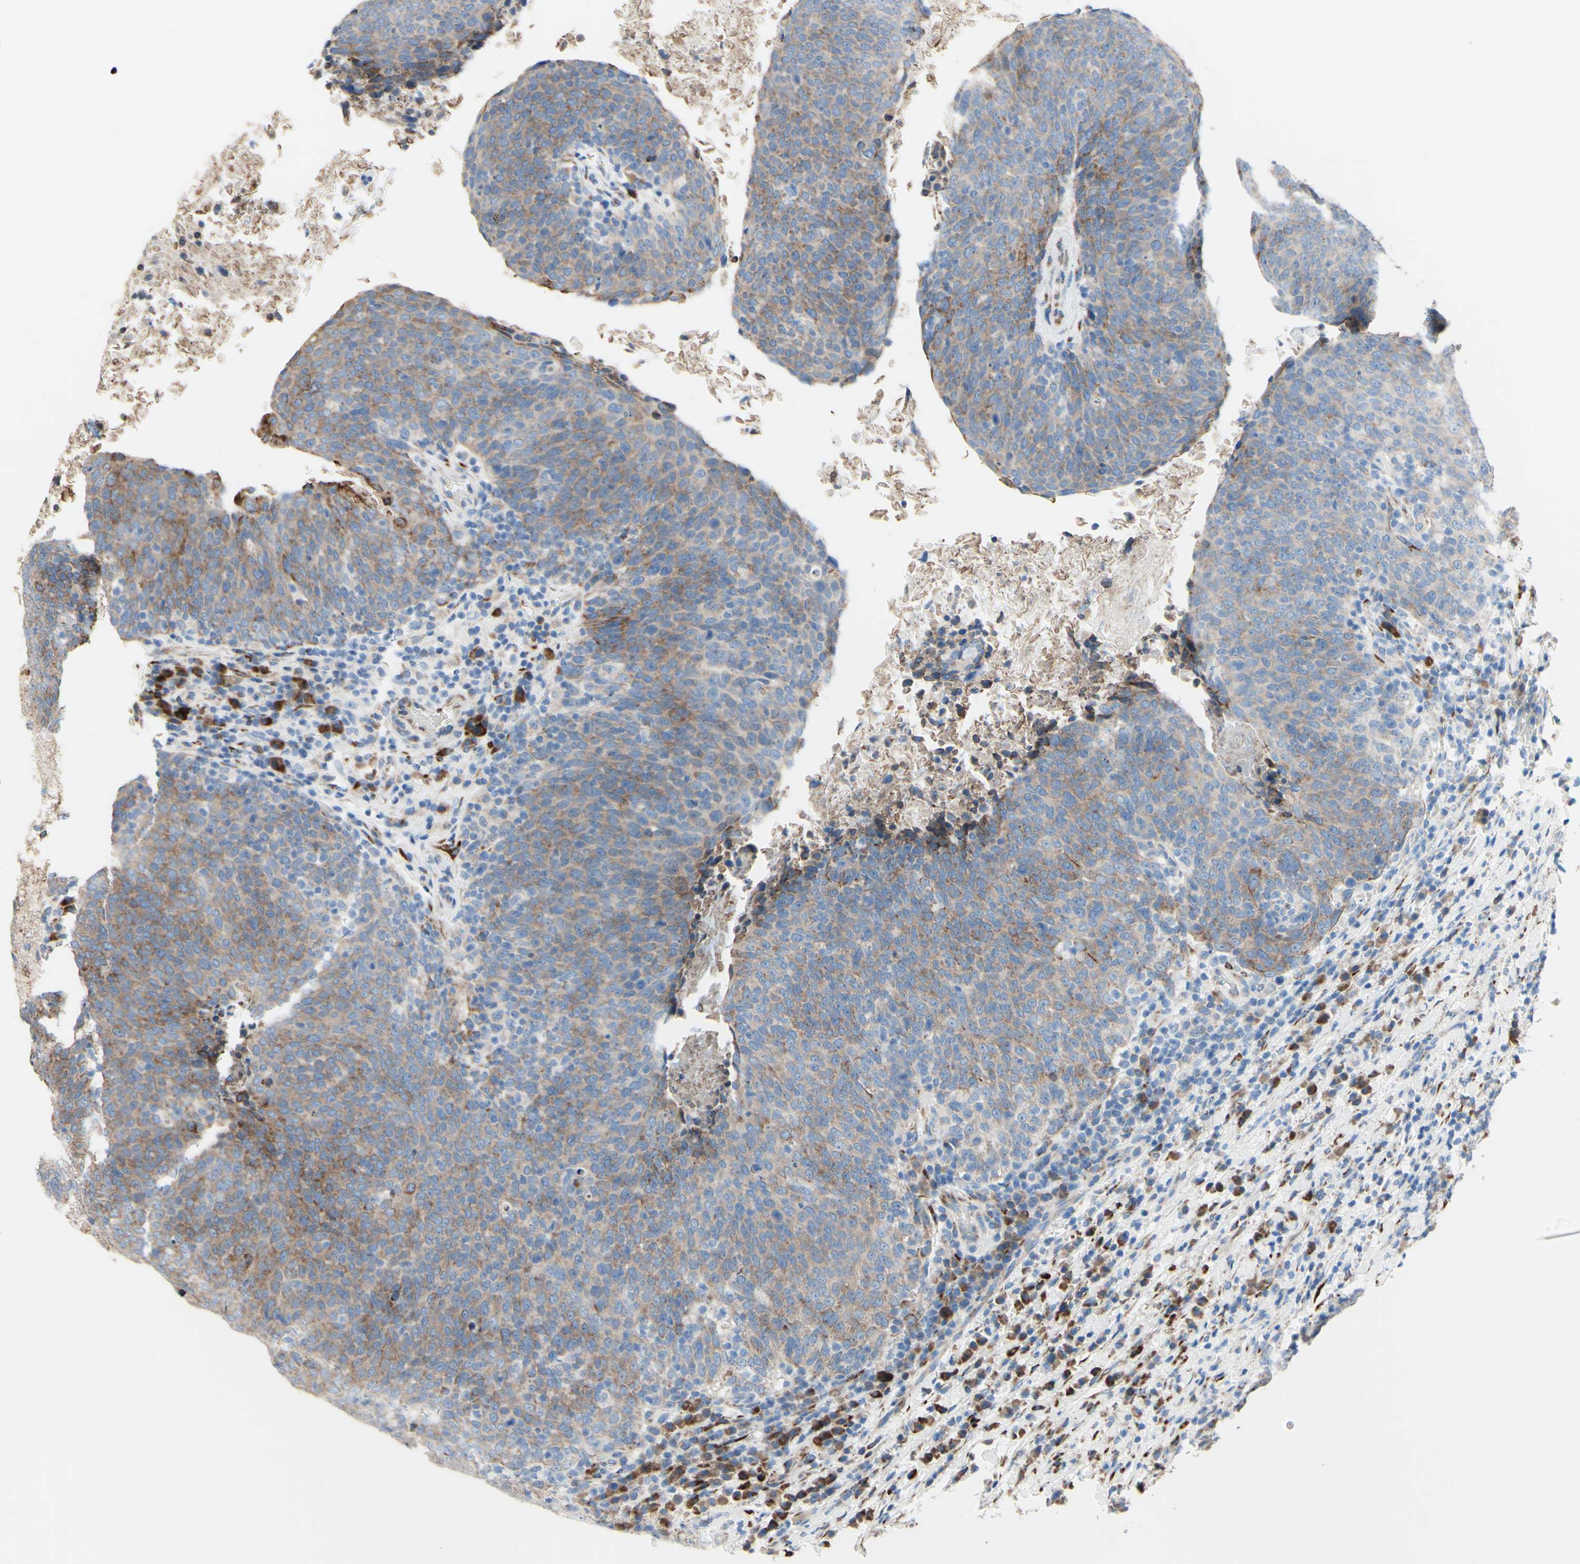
{"staining": {"intensity": "weak", "quantity": ">75%", "location": "cytoplasmic/membranous"}, "tissue": "head and neck cancer", "cell_type": "Tumor cells", "image_type": "cancer", "snomed": [{"axis": "morphology", "description": "Squamous cell carcinoma, NOS"}, {"axis": "morphology", "description": "Squamous cell carcinoma, metastatic, NOS"}, {"axis": "topography", "description": "Lymph node"}, {"axis": "topography", "description": "Head-Neck"}], "caption": "This photomicrograph exhibits IHC staining of squamous cell carcinoma (head and neck), with low weak cytoplasmic/membranous positivity in approximately >75% of tumor cells.", "gene": "AGPAT5", "patient": {"sex": "male", "age": 62}}